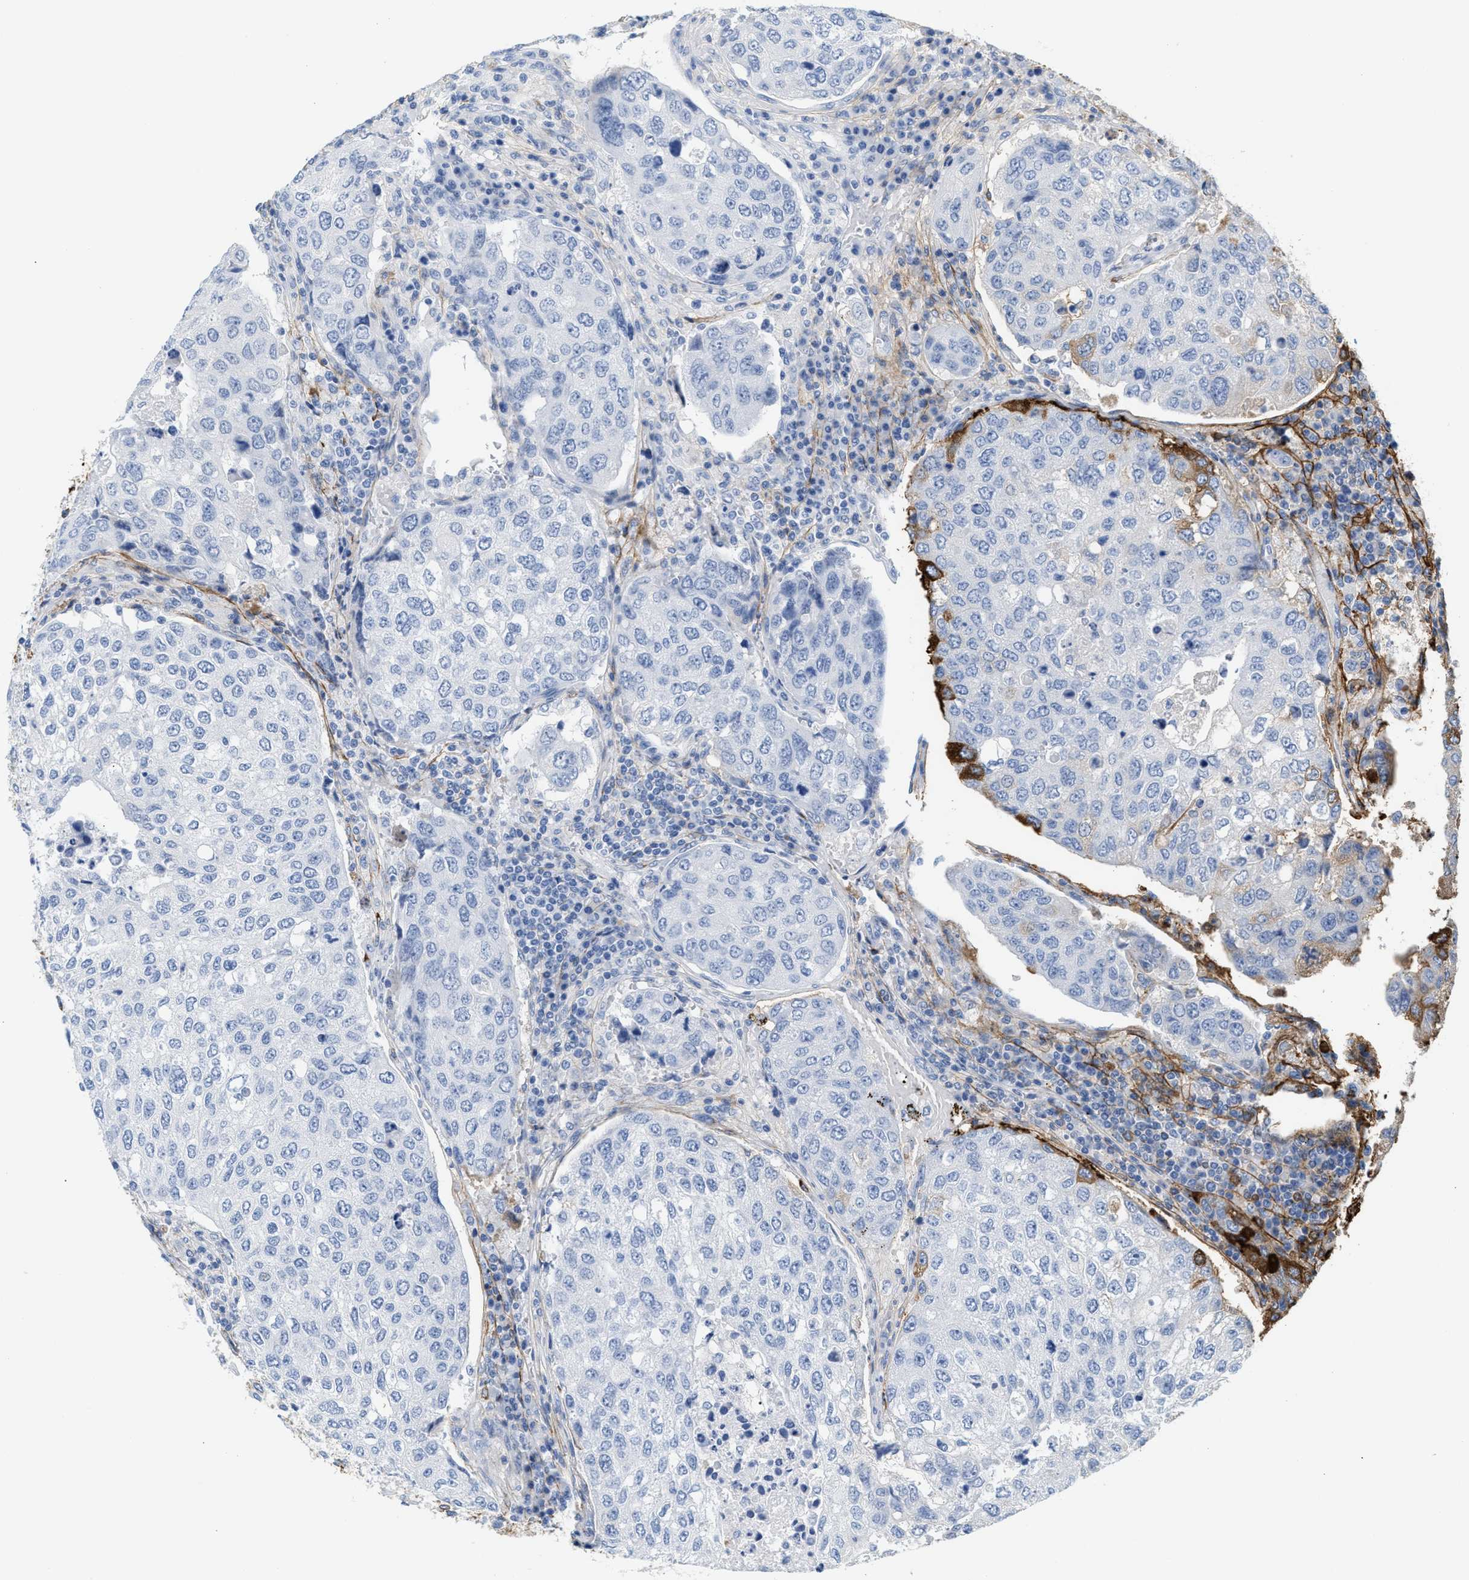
{"staining": {"intensity": "moderate", "quantity": "<25%", "location": "cytoplasmic/membranous"}, "tissue": "urothelial cancer", "cell_type": "Tumor cells", "image_type": "cancer", "snomed": [{"axis": "morphology", "description": "Urothelial carcinoma, High grade"}, {"axis": "topography", "description": "Lymph node"}, {"axis": "topography", "description": "Urinary bladder"}], "caption": "Immunohistochemical staining of human high-grade urothelial carcinoma displays low levels of moderate cytoplasmic/membranous protein positivity in approximately <25% of tumor cells.", "gene": "TNR", "patient": {"sex": "male", "age": 51}}